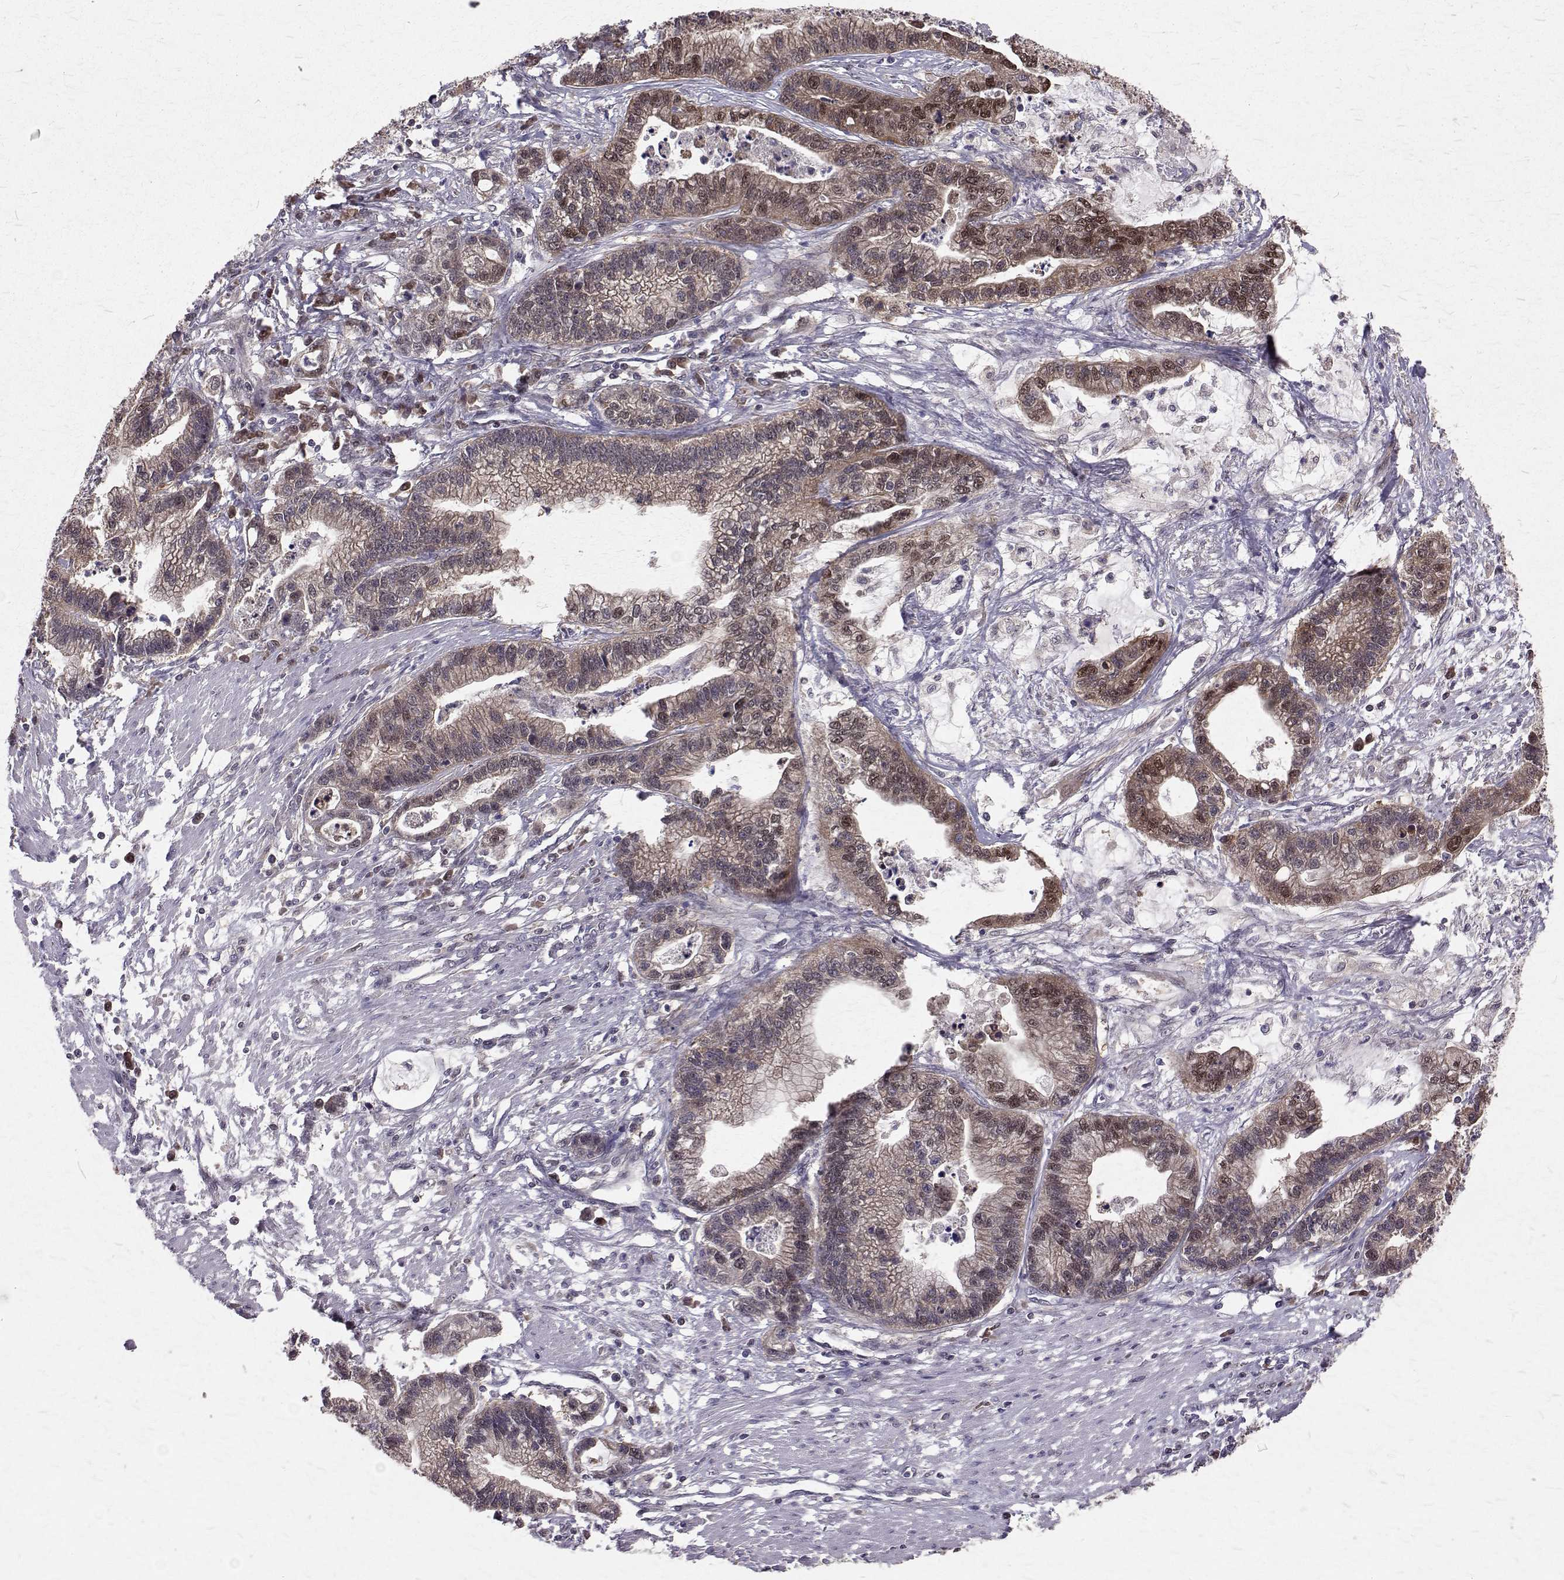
{"staining": {"intensity": "weak", "quantity": ">75%", "location": "cytoplasmic/membranous,nuclear"}, "tissue": "stomach cancer", "cell_type": "Tumor cells", "image_type": "cancer", "snomed": [{"axis": "morphology", "description": "Adenocarcinoma, NOS"}, {"axis": "topography", "description": "Stomach"}], "caption": "This histopathology image displays stomach cancer stained with IHC to label a protein in brown. The cytoplasmic/membranous and nuclear of tumor cells show weak positivity for the protein. Nuclei are counter-stained blue.", "gene": "NIF3L1", "patient": {"sex": "male", "age": 83}}